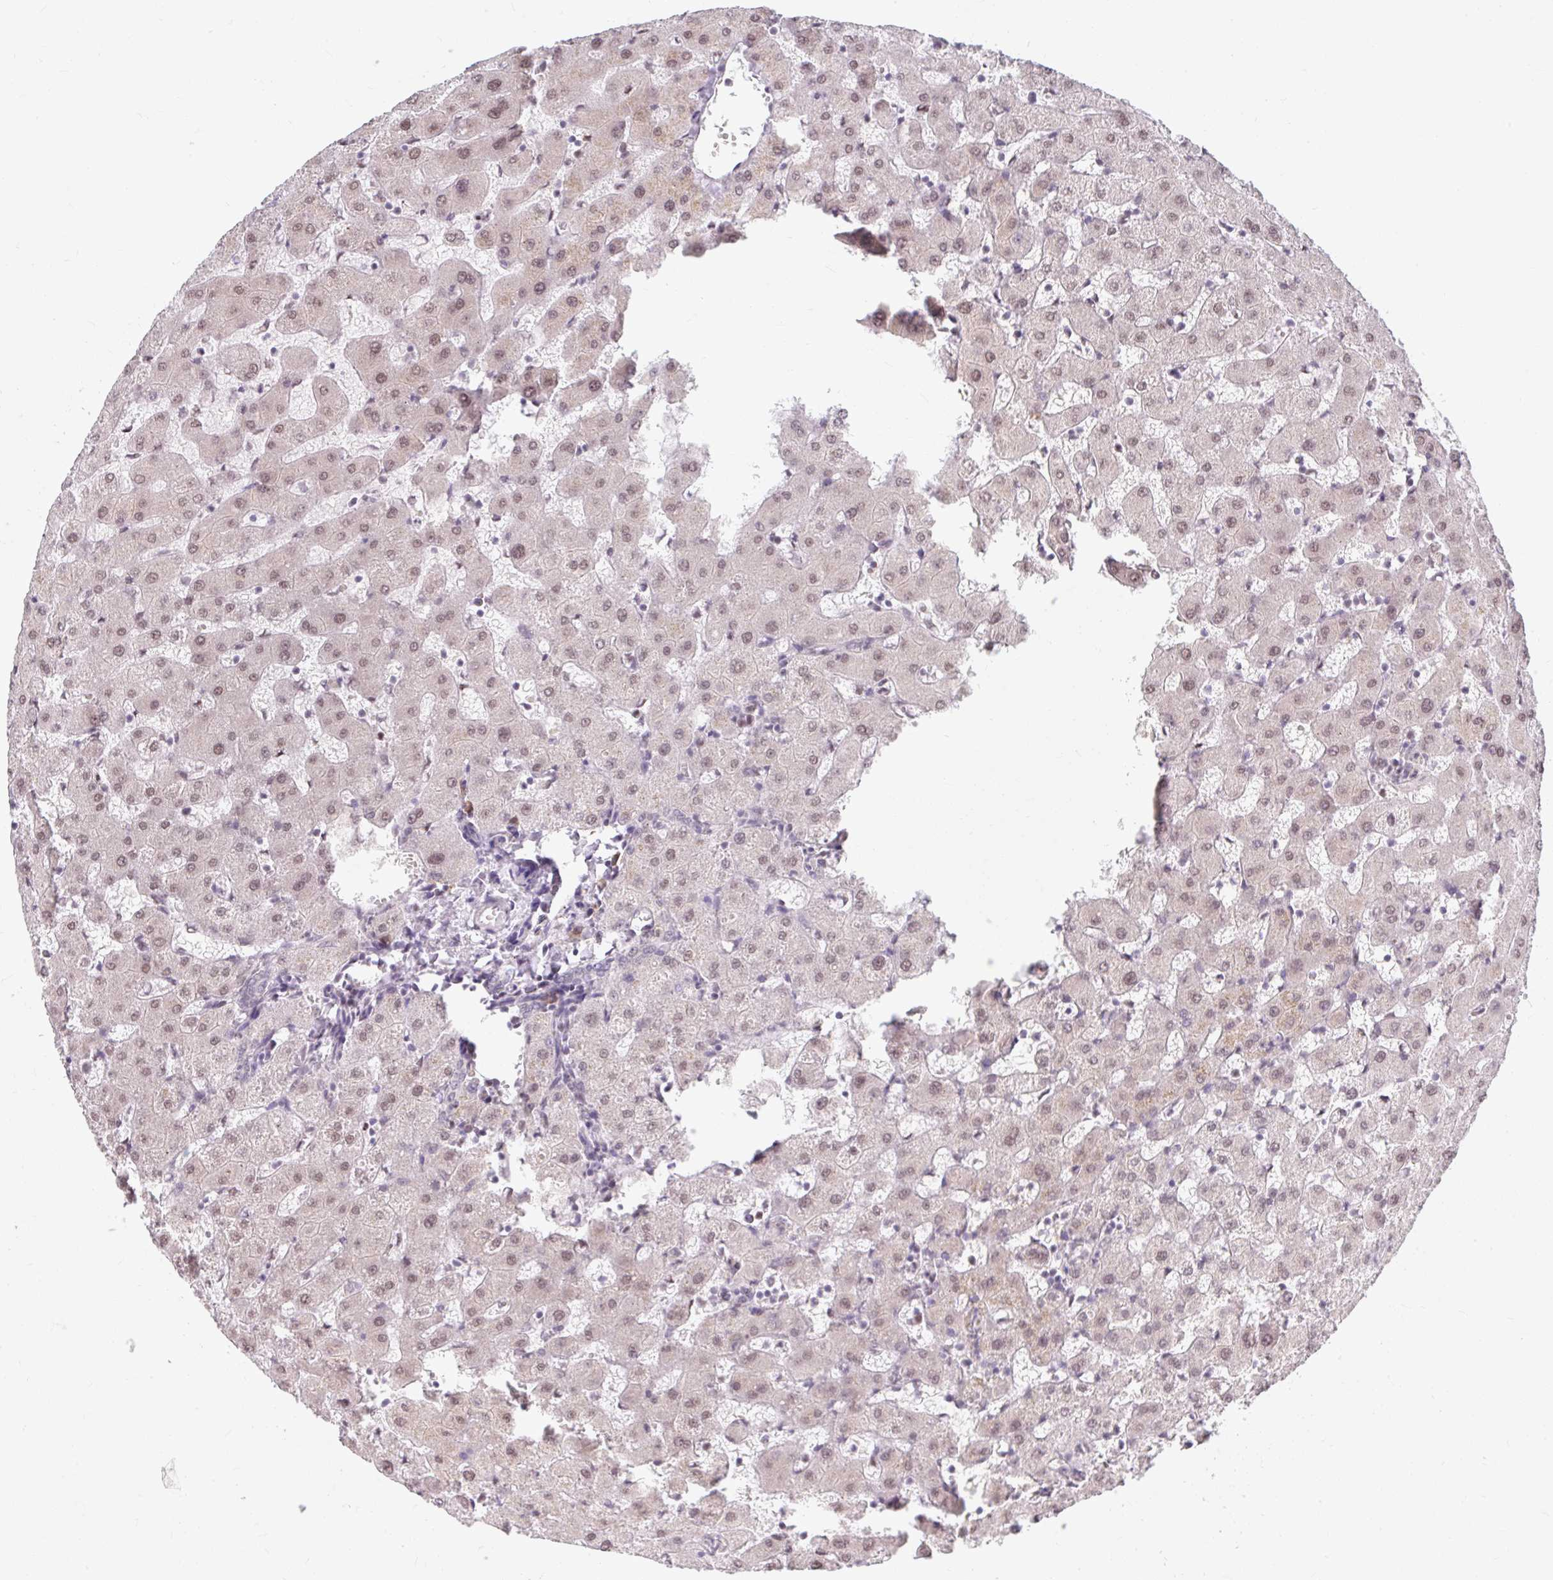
{"staining": {"intensity": "negative", "quantity": "none", "location": "none"}, "tissue": "liver", "cell_type": "Cholangiocytes", "image_type": "normal", "snomed": [{"axis": "morphology", "description": "Normal tissue, NOS"}, {"axis": "topography", "description": "Liver"}], "caption": "Micrograph shows no significant protein expression in cholangiocytes of unremarkable liver. (DAB immunohistochemistry (IHC) visualized using brightfield microscopy, high magnification).", "gene": "SRSF10", "patient": {"sex": "female", "age": 63}}